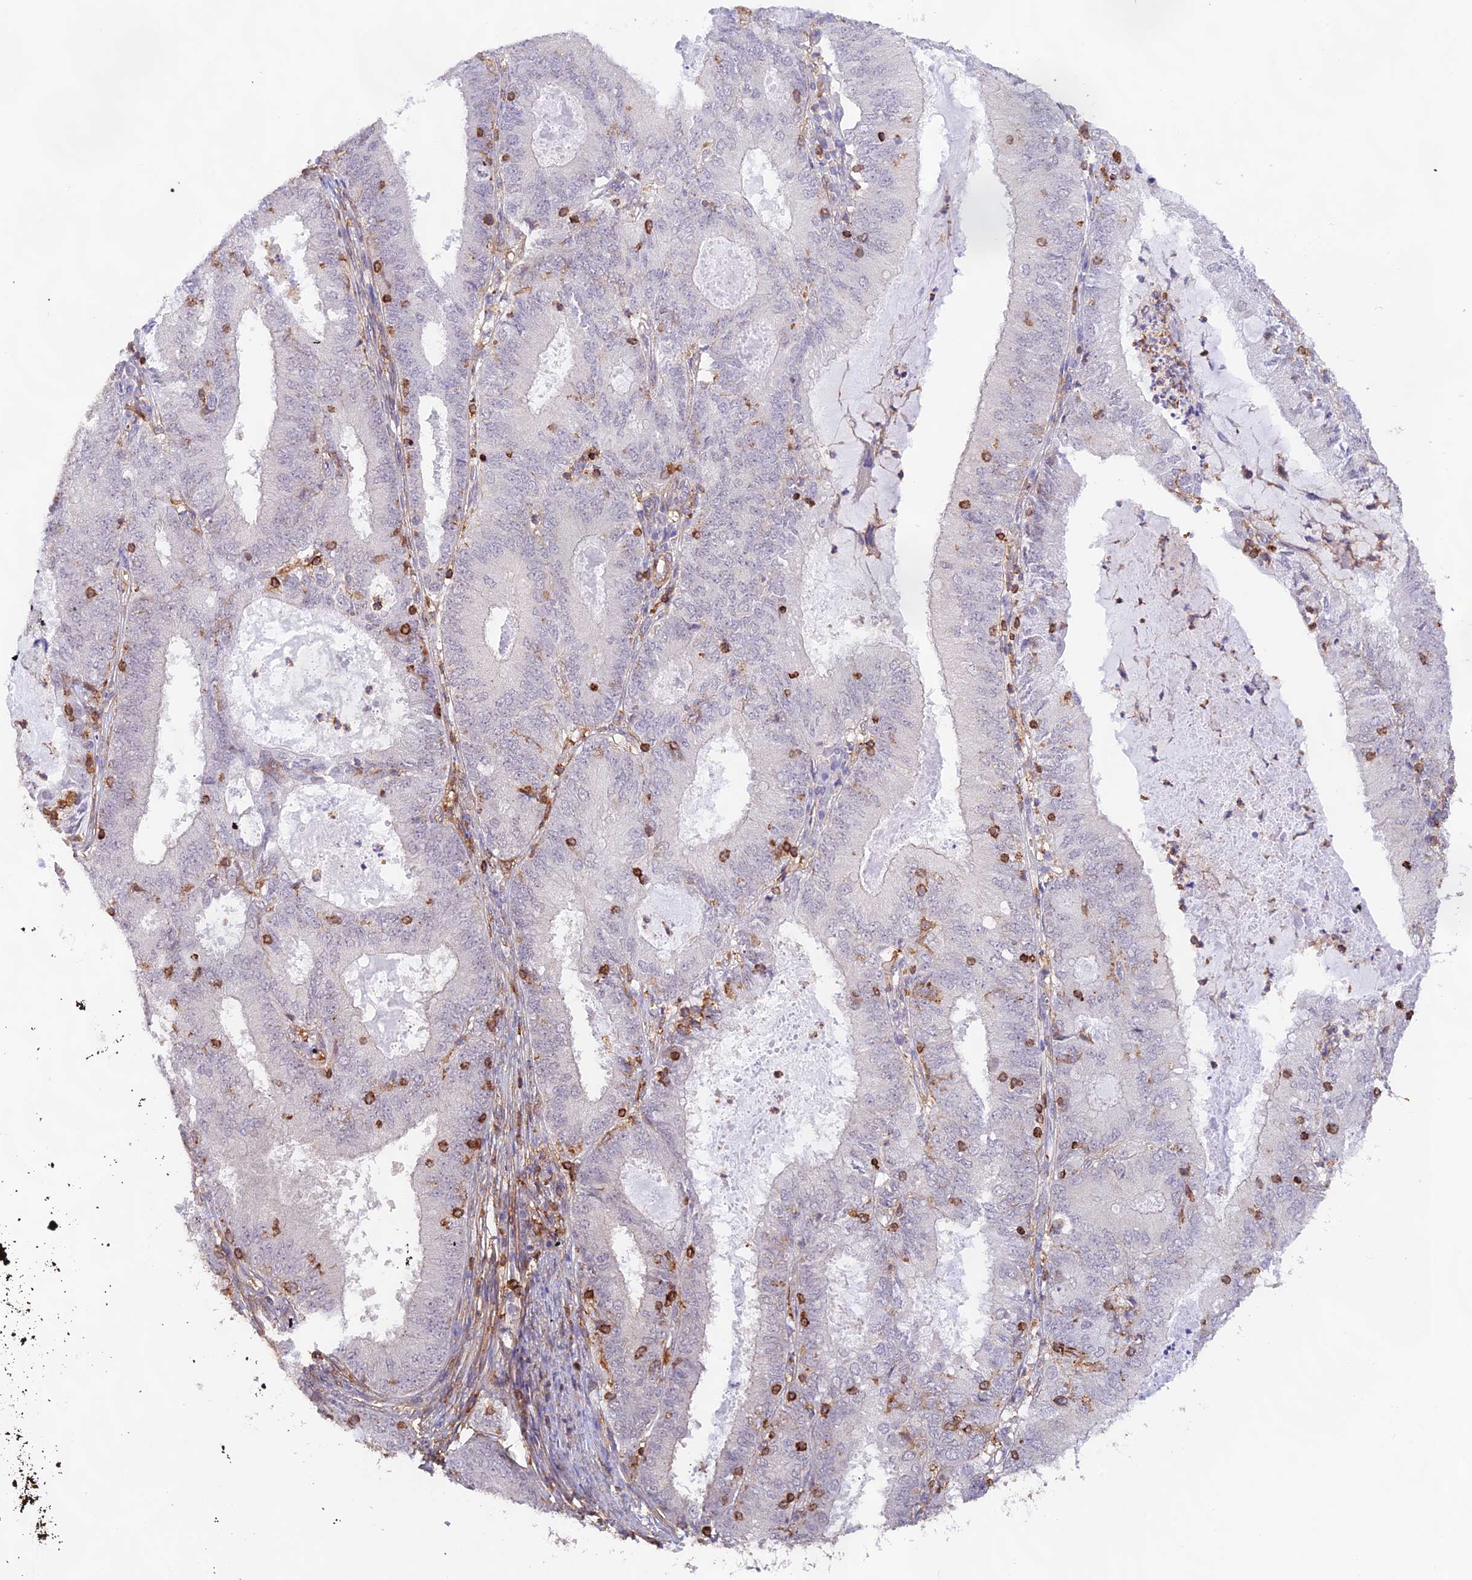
{"staining": {"intensity": "negative", "quantity": "none", "location": "none"}, "tissue": "endometrial cancer", "cell_type": "Tumor cells", "image_type": "cancer", "snomed": [{"axis": "morphology", "description": "Adenocarcinoma, NOS"}, {"axis": "topography", "description": "Endometrium"}], "caption": "Human endometrial cancer stained for a protein using immunohistochemistry reveals no positivity in tumor cells.", "gene": "DENND1C", "patient": {"sex": "female", "age": 57}}